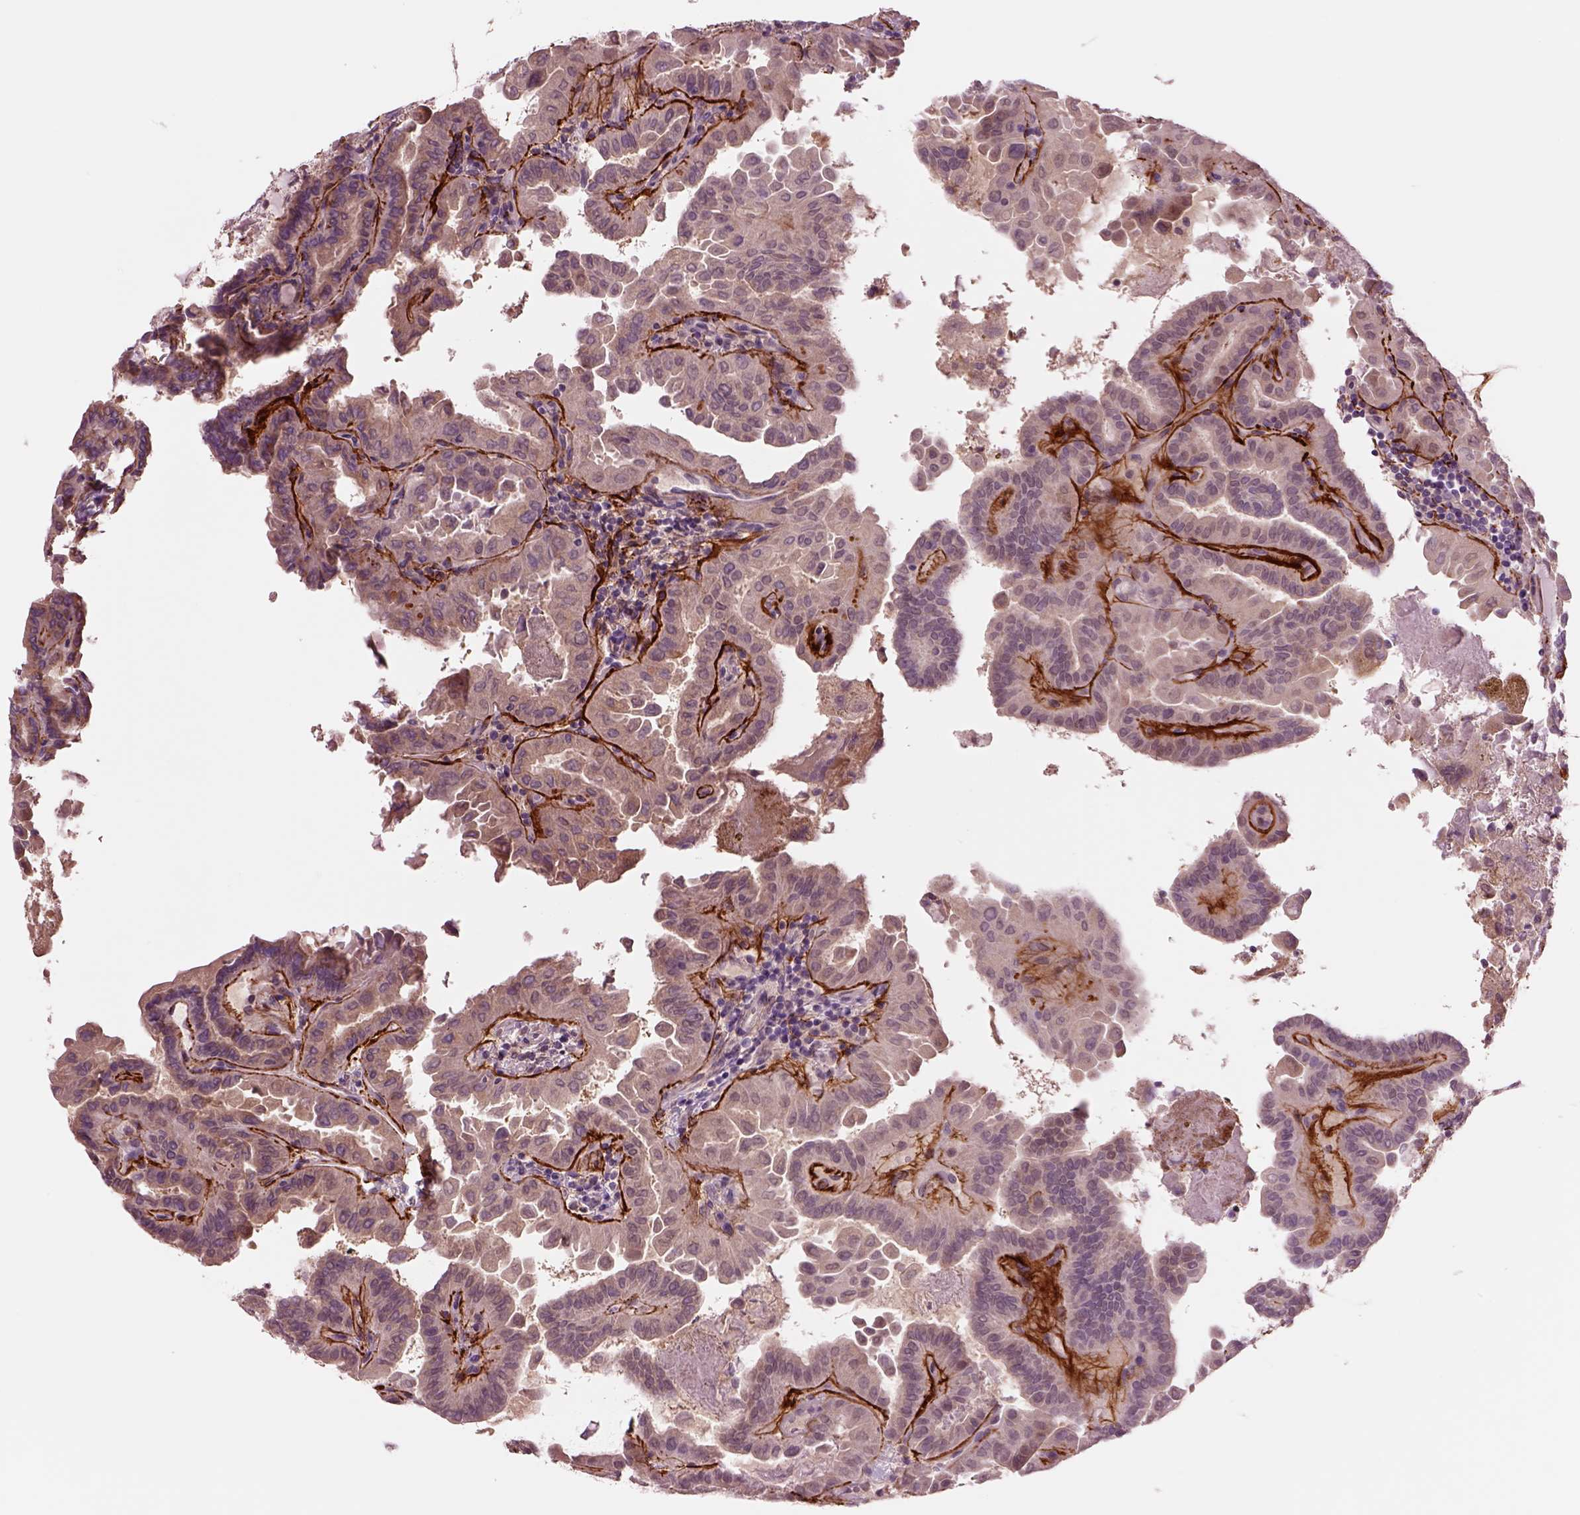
{"staining": {"intensity": "weak", "quantity": ">75%", "location": "cytoplasmic/membranous"}, "tissue": "thyroid cancer", "cell_type": "Tumor cells", "image_type": "cancer", "snomed": [{"axis": "morphology", "description": "Papillary adenocarcinoma, NOS"}, {"axis": "topography", "description": "Thyroid gland"}], "caption": "Immunohistochemistry photomicrograph of neoplastic tissue: papillary adenocarcinoma (thyroid) stained using immunohistochemistry reveals low levels of weak protein expression localized specifically in the cytoplasmic/membranous of tumor cells, appearing as a cytoplasmic/membranous brown color.", "gene": "SEC23A", "patient": {"sex": "female", "age": 46}}